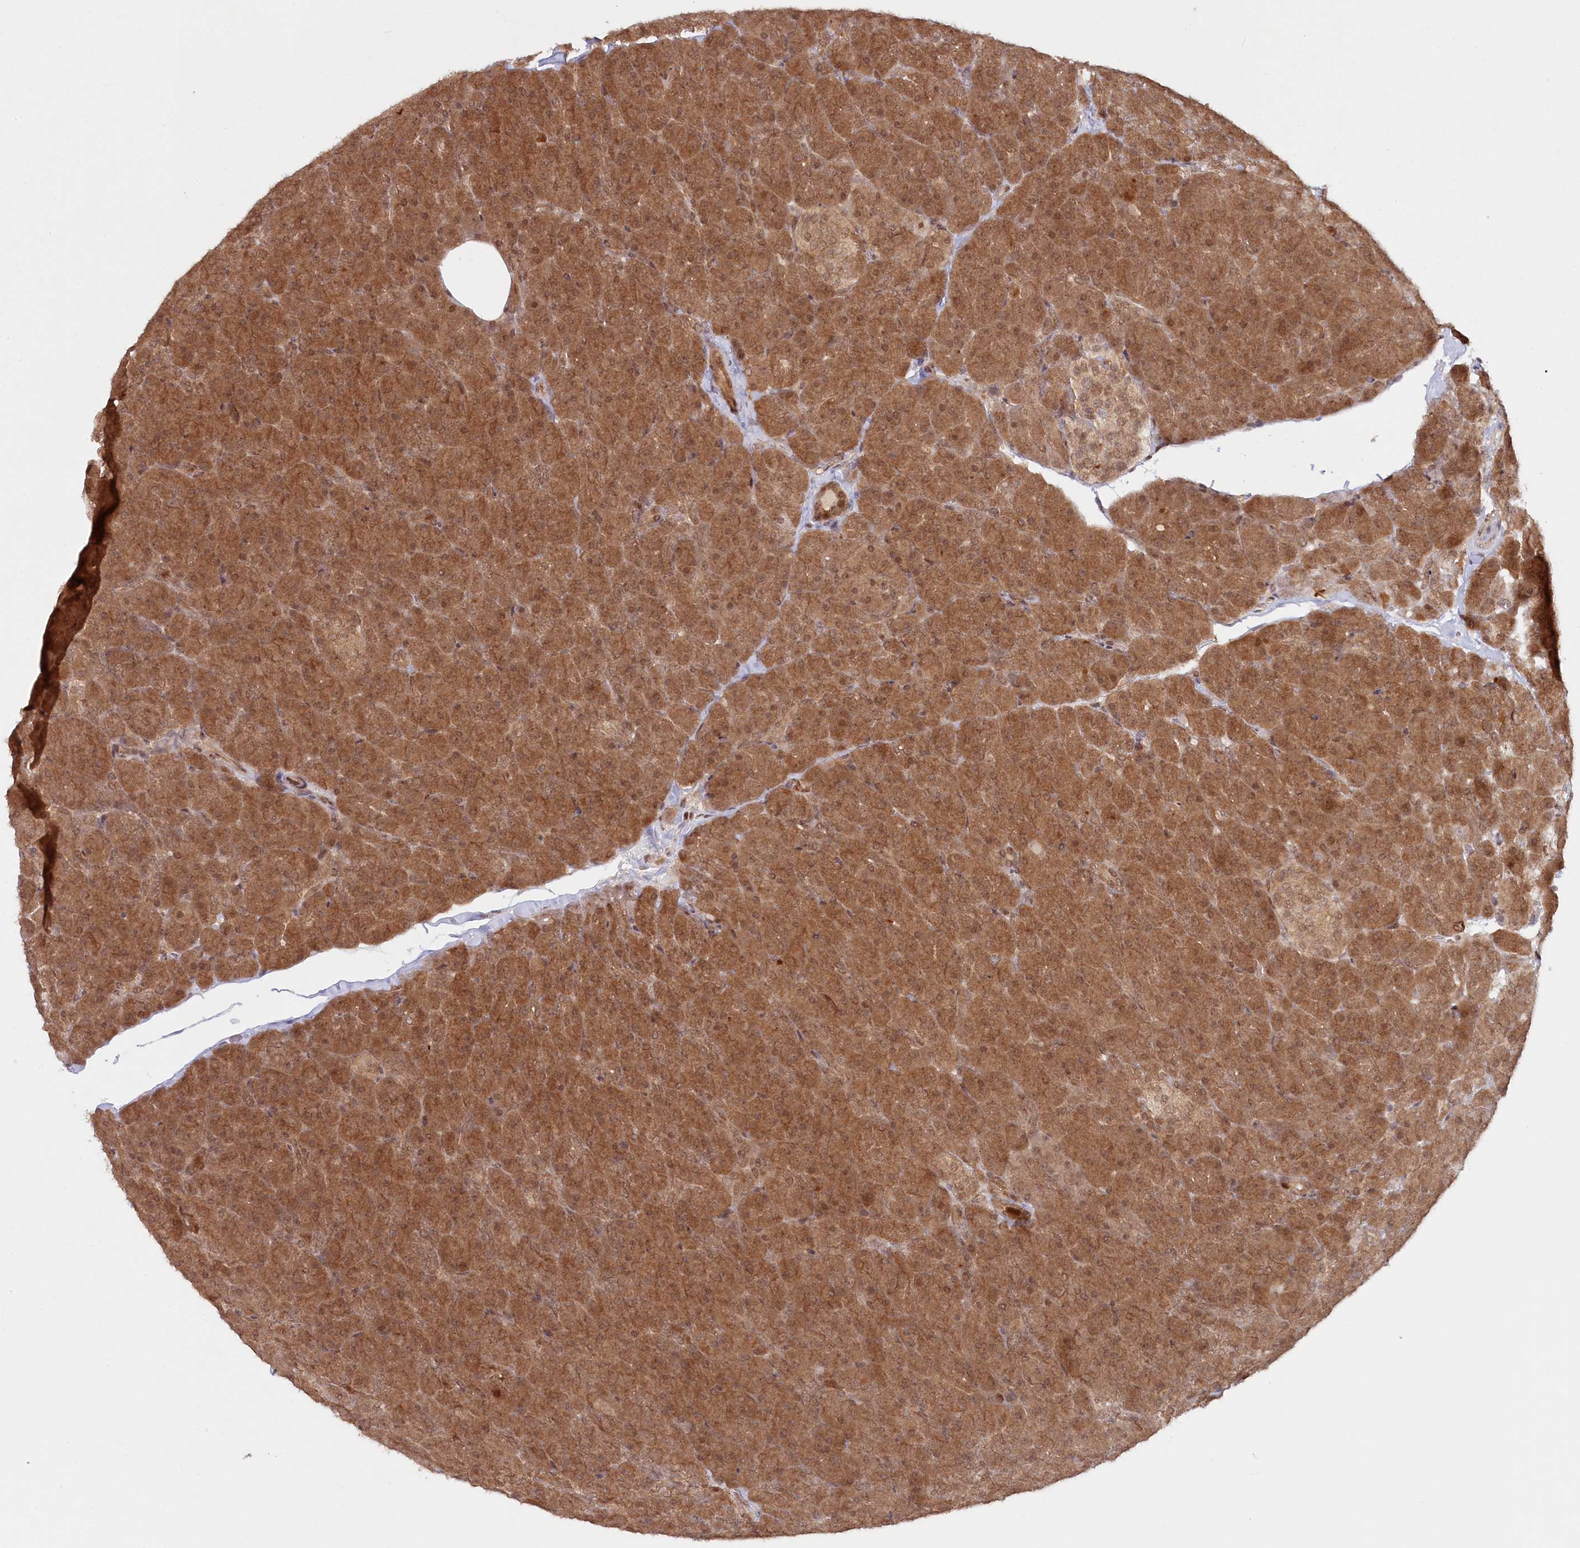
{"staining": {"intensity": "strong", "quantity": ">75%", "location": "cytoplasmic/membranous,nuclear"}, "tissue": "pancreas", "cell_type": "Exocrine glandular cells", "image_type": "normal", "snomed": [{"axis": "morphology", "description": "Normal tissue, NOS"}, {"axis": "topography", "description": "Pancreas"}], "caption": "Protein expression by immunohistochemistry (IHC) exhibits strong cytoplasmic/membranous,nuclear expression in about >75% of exocrine glandular cells in normal pancreas.", "gene": "CCDC65", "patient": {"sex": "male", "age": 36}}